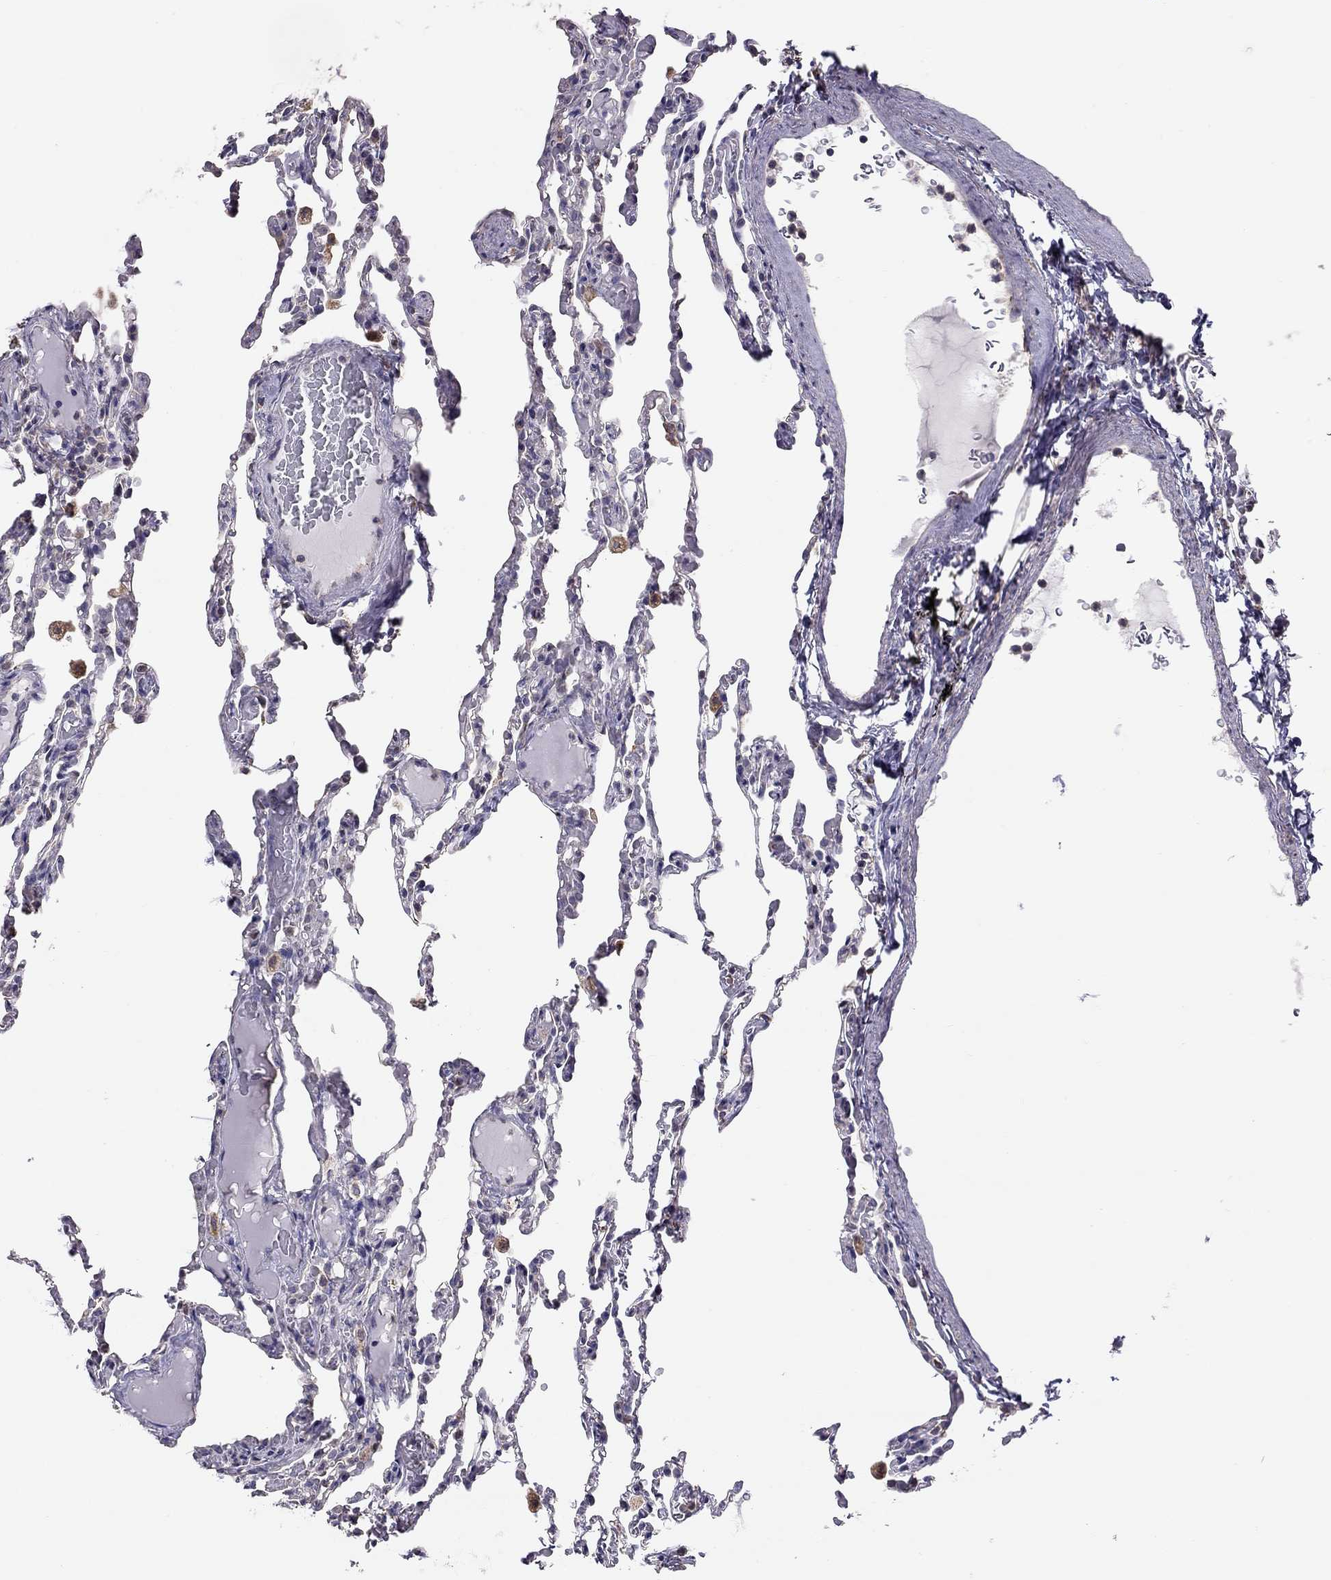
{"staining": {"intensity": "negative", "quantity": "none", "location": "none"}, "tissue": "lung", "cell_type": "Alveolar cells", "image_type": "normal", "snomed": [{"axis": "morphology", "description": "Normal tissue, NOS"}, {"axis": "topography", "description": "Lung"}], "caption": "Immunohistochemistry (IHC) photomicrograph of normal lung: human lung stained with DAB exhibits no significant protein expression in alveolar cells.", "gene": "LRIT3", "patient": {"sex": "female", "age": 43}}